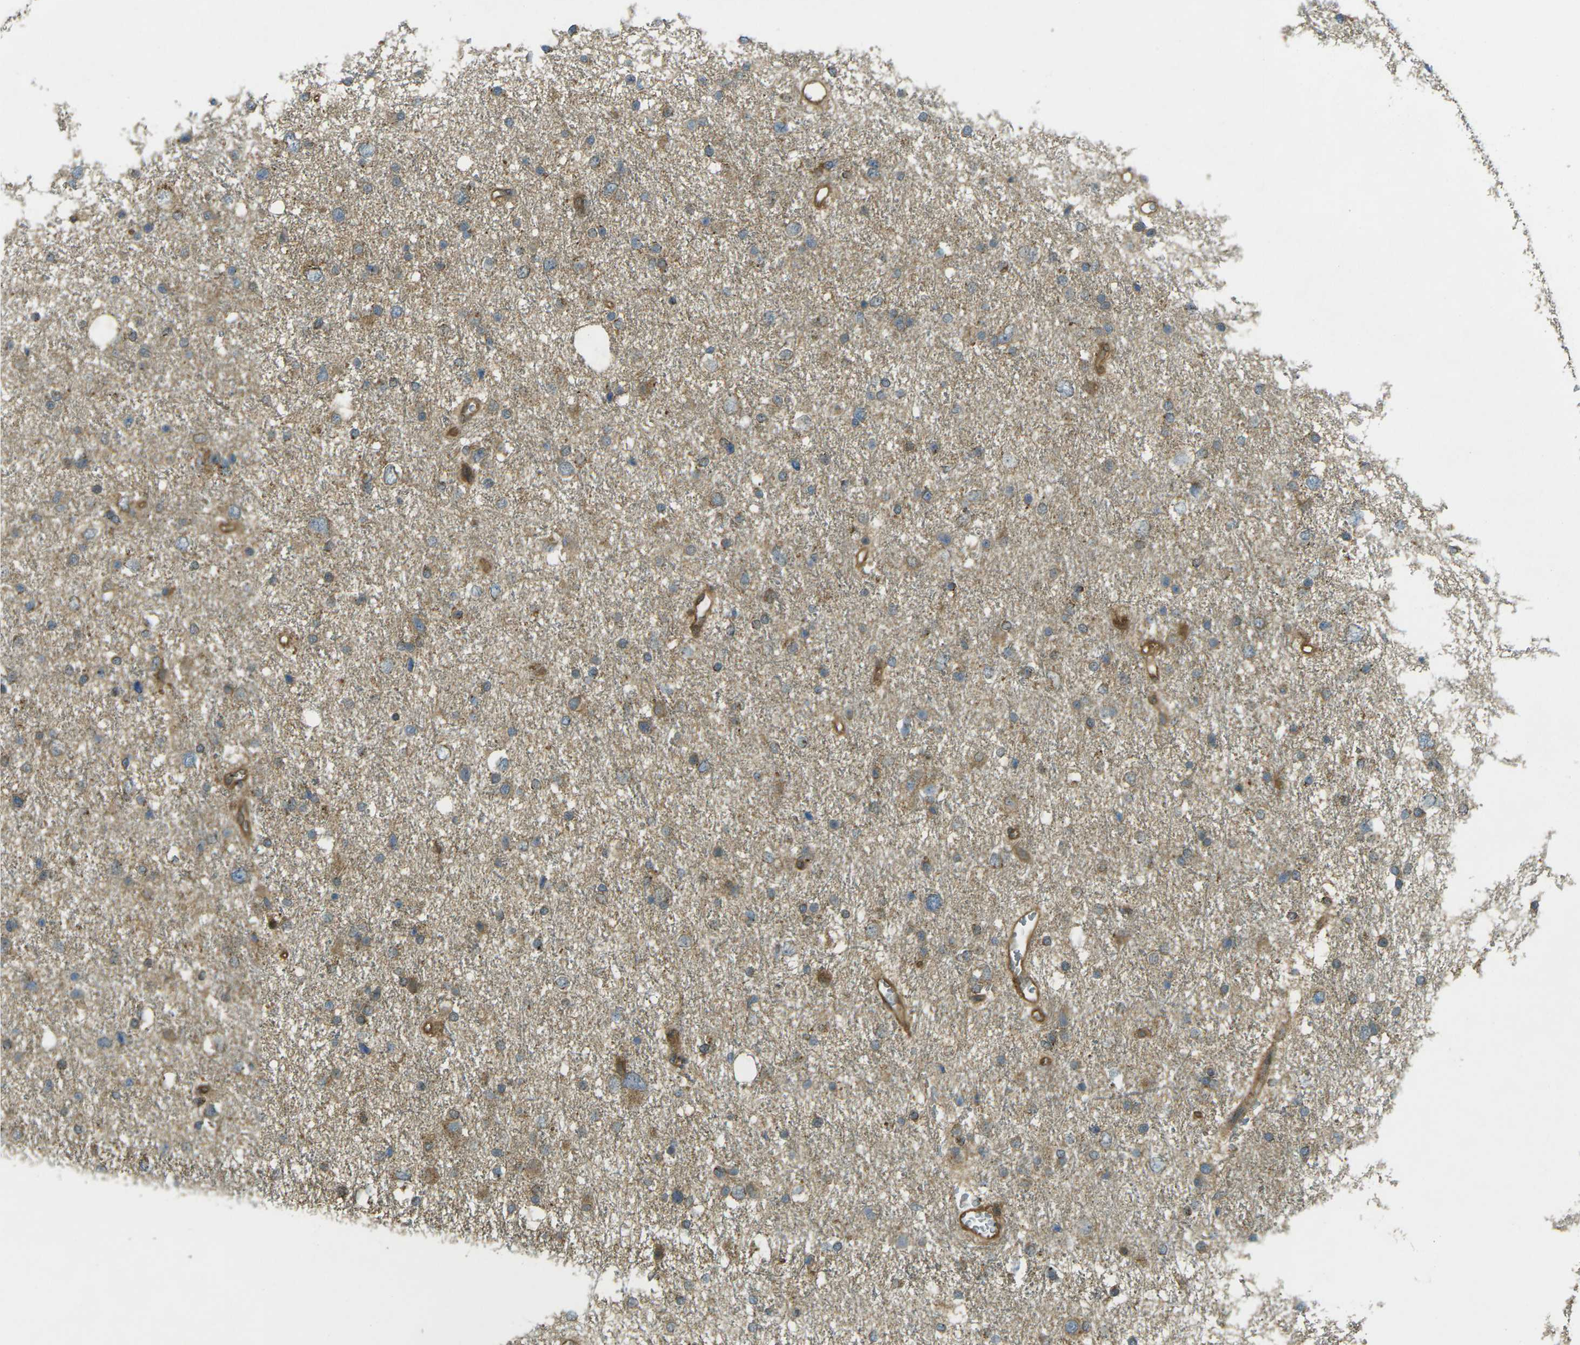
{"staining": {"intensity": "weak", "quantity": "25%-75%", "location": "cytoplasmic/membranous"}, "tissue": "glioma", "cell_type": "Tumor cells", "image_type": "cancer", "snomed": [{"axis": "morphology", "description": "Glioma, malignant, Low grade"}, {"axis": "topography", "description": "Brain"}], "caption": "The image exhibits staining of glioma, revealing weak cytoplasmic/membranous protein positivity (brown color) within tumor cells.", "gene": "CHMP3", "patient": {"sex": "female", "age": 37}}